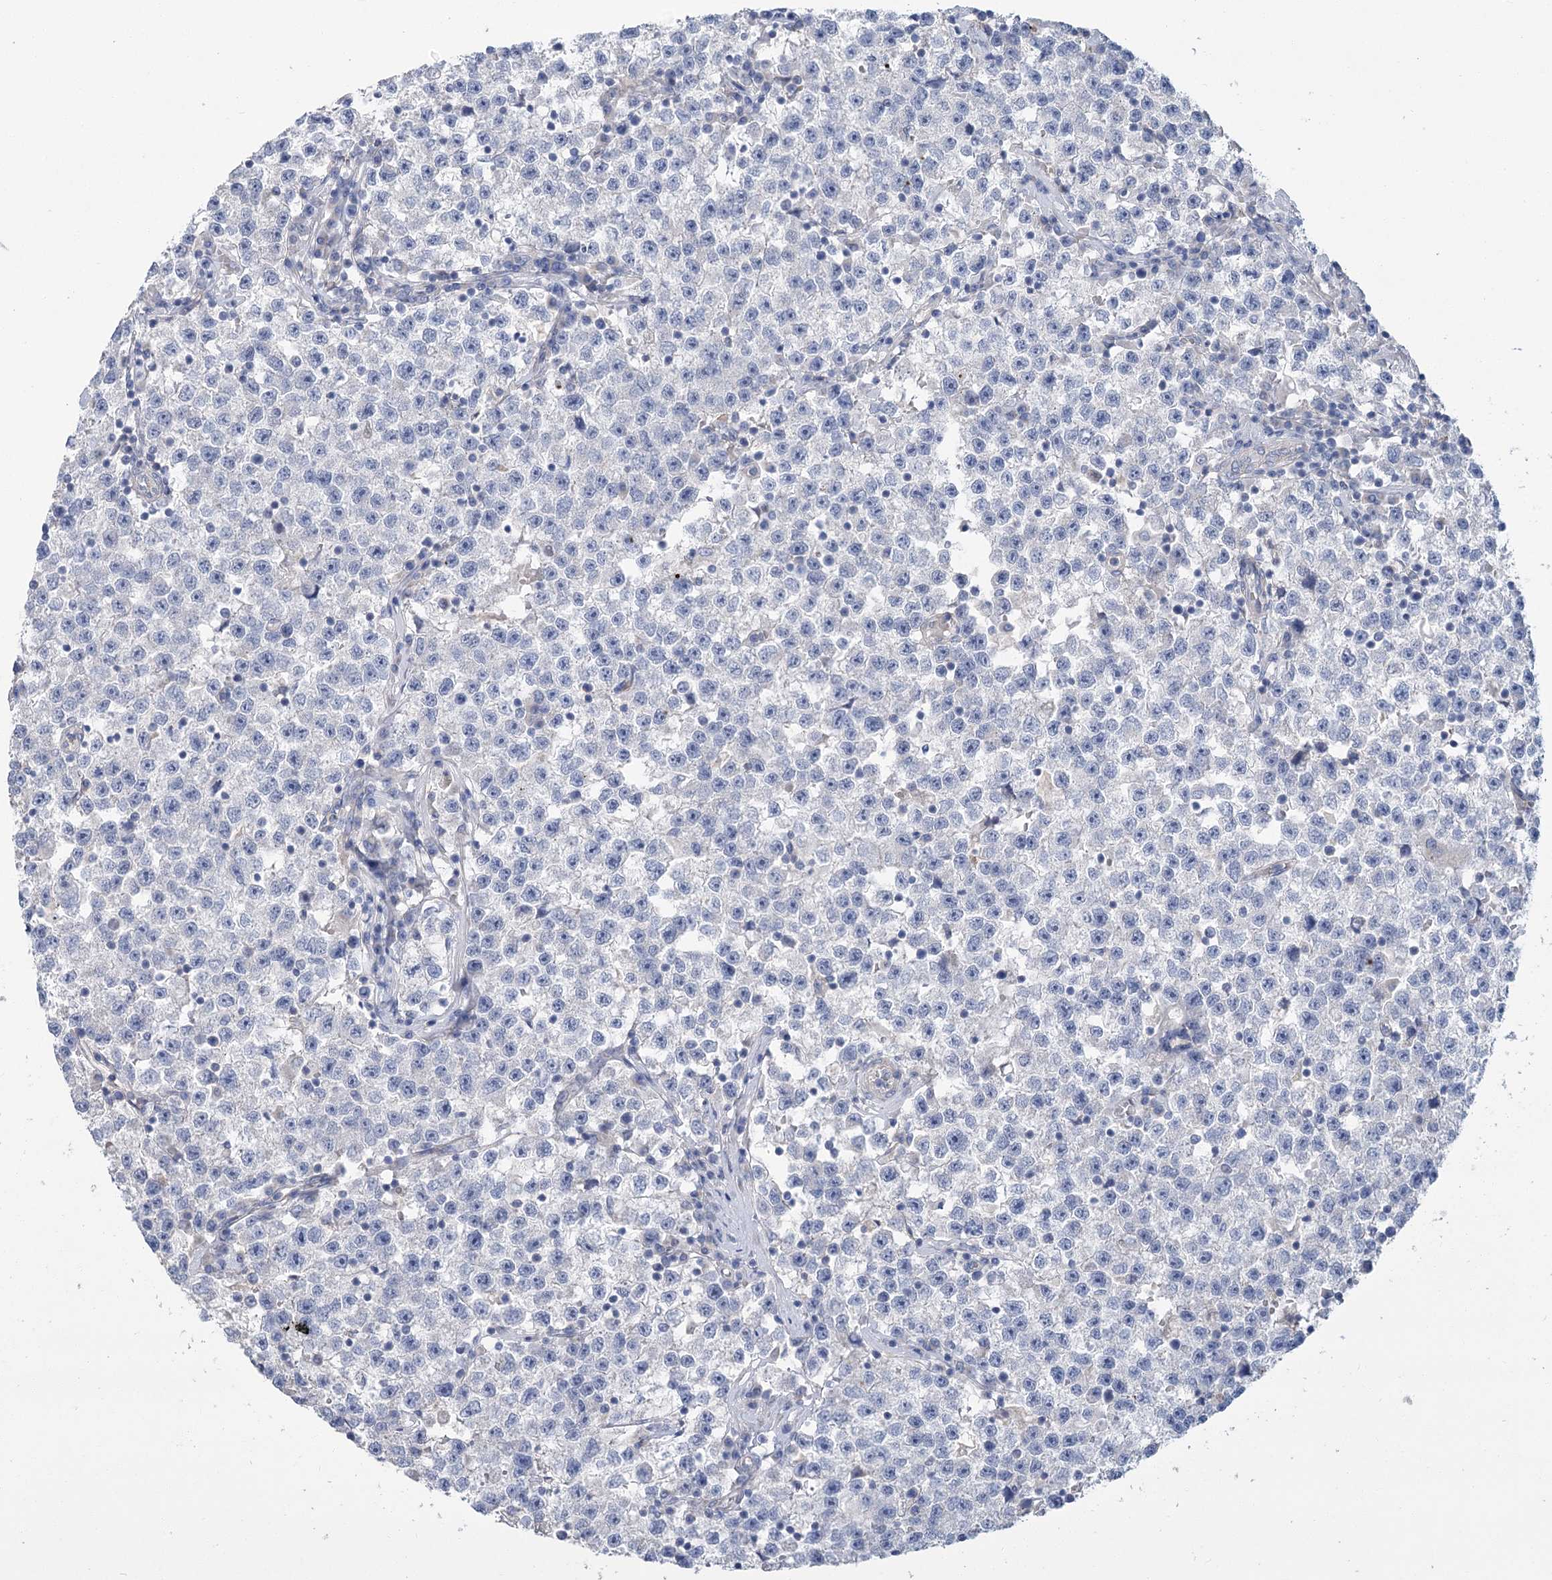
{"staining": {"intensity": "negative", "quantity": "none", "location": "none"}, "tissue": "testis cancer", "cell_type": "Tumor cells", "image_type": "cancer", "snomed": [{"axis": "morphology", "description": "Seminoma, NOS"}, {"axis": "topography", "description": "Testis"}], "caption": "Immunohistochemical staining of seminoma (testis) reveals no significant expression in tumor cells.", "gene": "SLC9A3", "patient": {"sex": "male", "age": 22}}